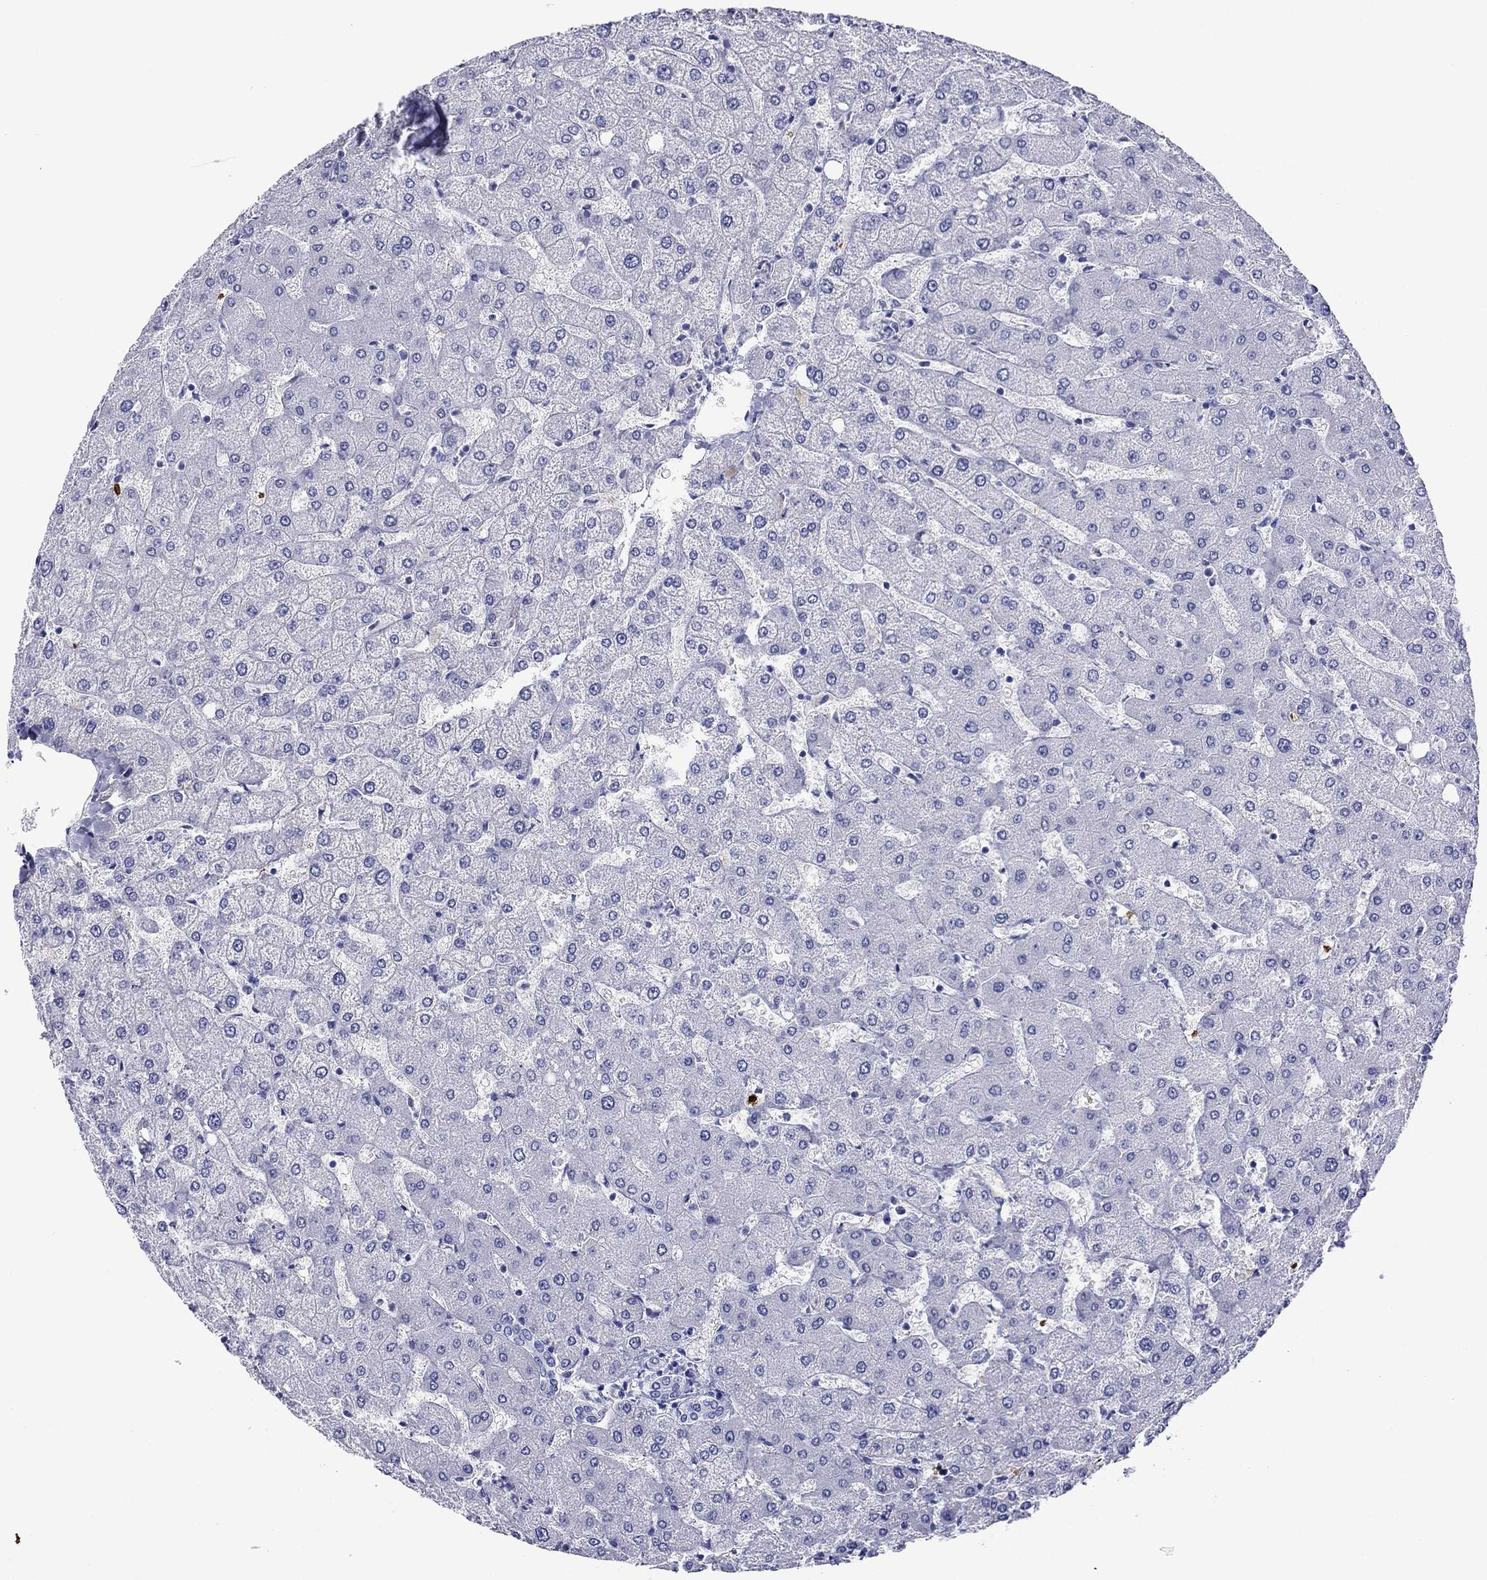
{"staining": {"intensity": "negative", "quantity": "none", "location": "none"}, "tissue": "liver", "cell_type": "Cholangiocytes", "image_type": "normal", "snomed": [{"axis": "morphology", "description": "Normal tissue, NOS"}, {"axis": "topography", "description": "Liver"}], "caption": "The photomicrograph demonstrates no significant staining in cholangiocytes of liver. Brightfield microscopy of IHC stained with DAB (3,3'-diaminobenzidine) (brown) and hematoxylin (blue), captured at high magnification.", "gene": "ROM1", "patient": {"sex": "female", "age": 54}}